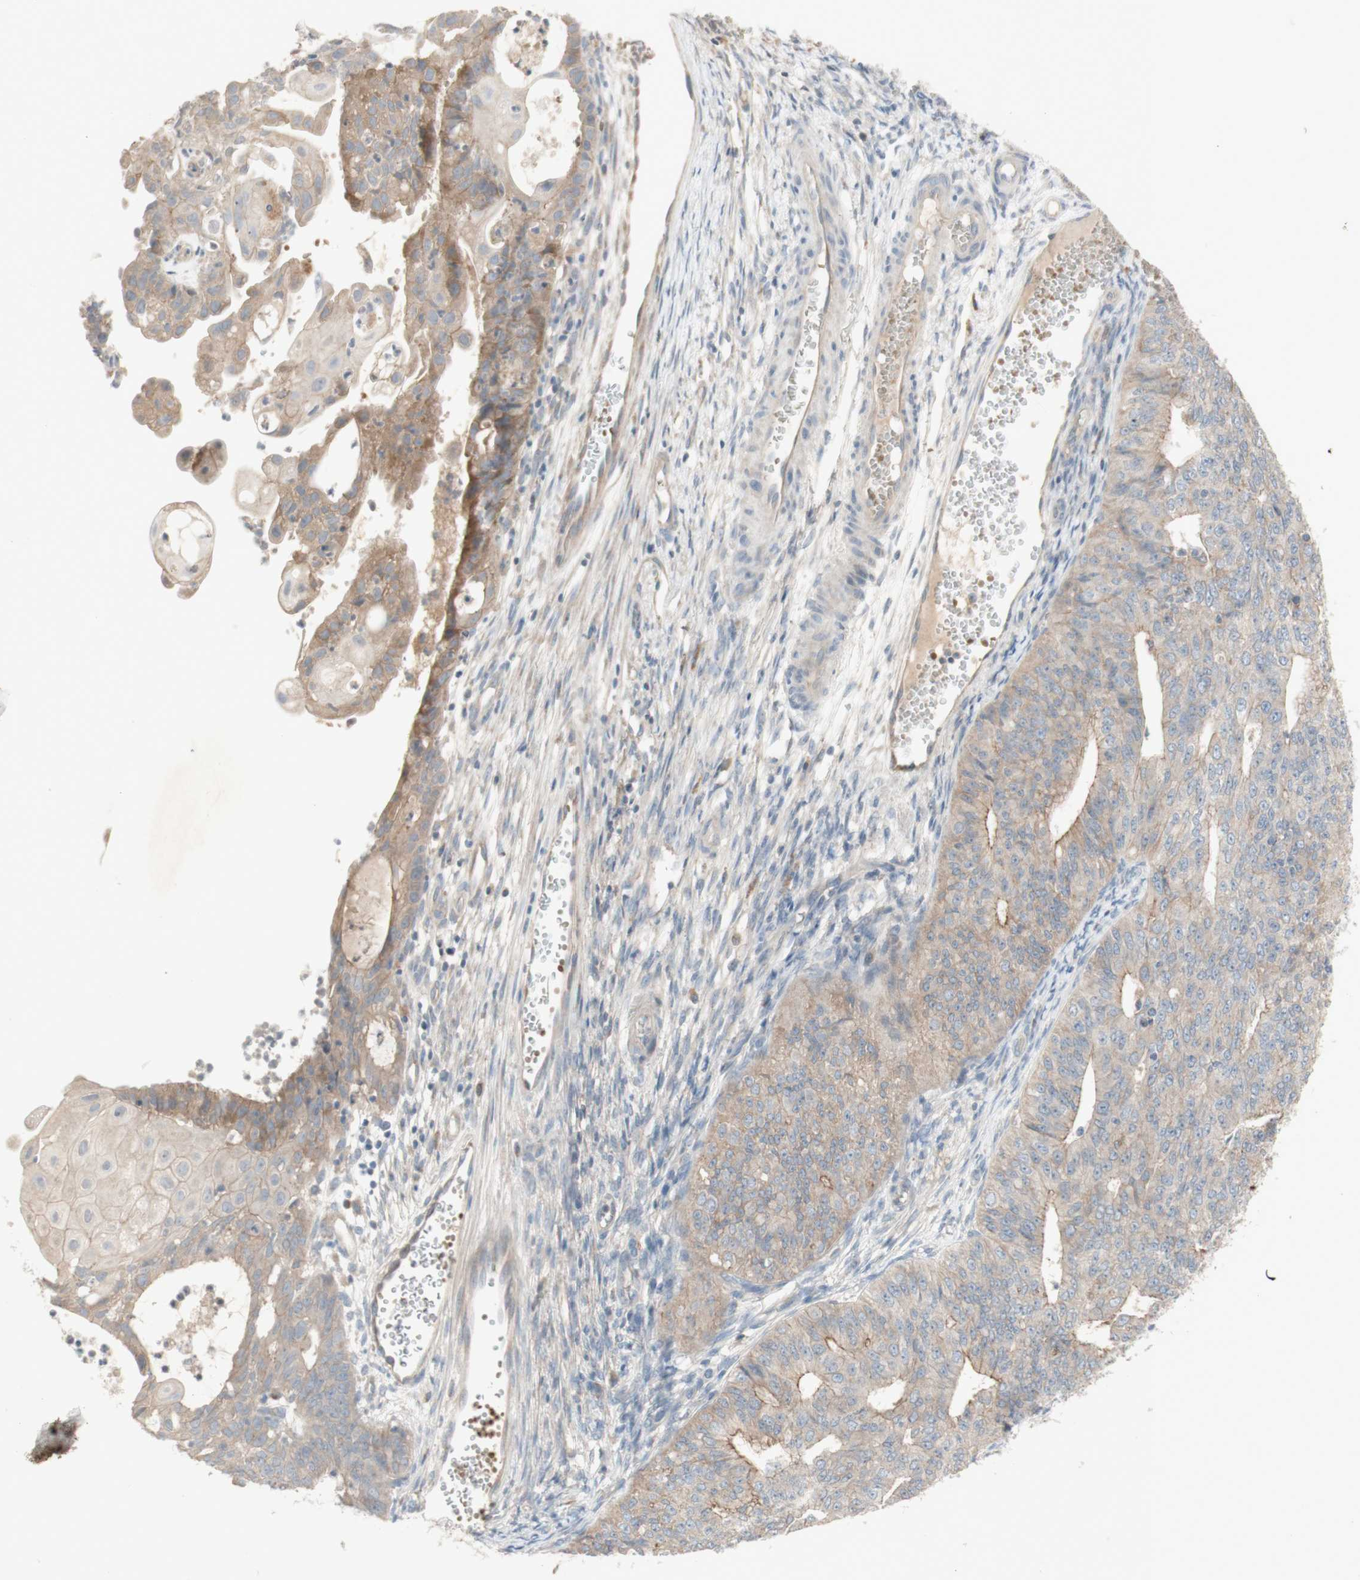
{"staining": {"intensity": "weak", "quantity": ">75%", "location": "cytoplasmic/membranous"}, "tissue": "endometrial cancer", "cell_type": "Tumor cells", "image_type": "cancer", "snomed": [{"axis": "morphology", "description": "Adenocarcinoma, NOS"}, {"axis": "topography", "description": "Endometrium"}], "caption": "Weak cytoplasmic/membranous protein staining is appreciated in about >75% of tumor cells in adenocarcinoma (endometrial). (IHC, brightfield microscopy, high magnification).", "gene": "PTGER4", "patient": {"sex": "female", "age": 32}}